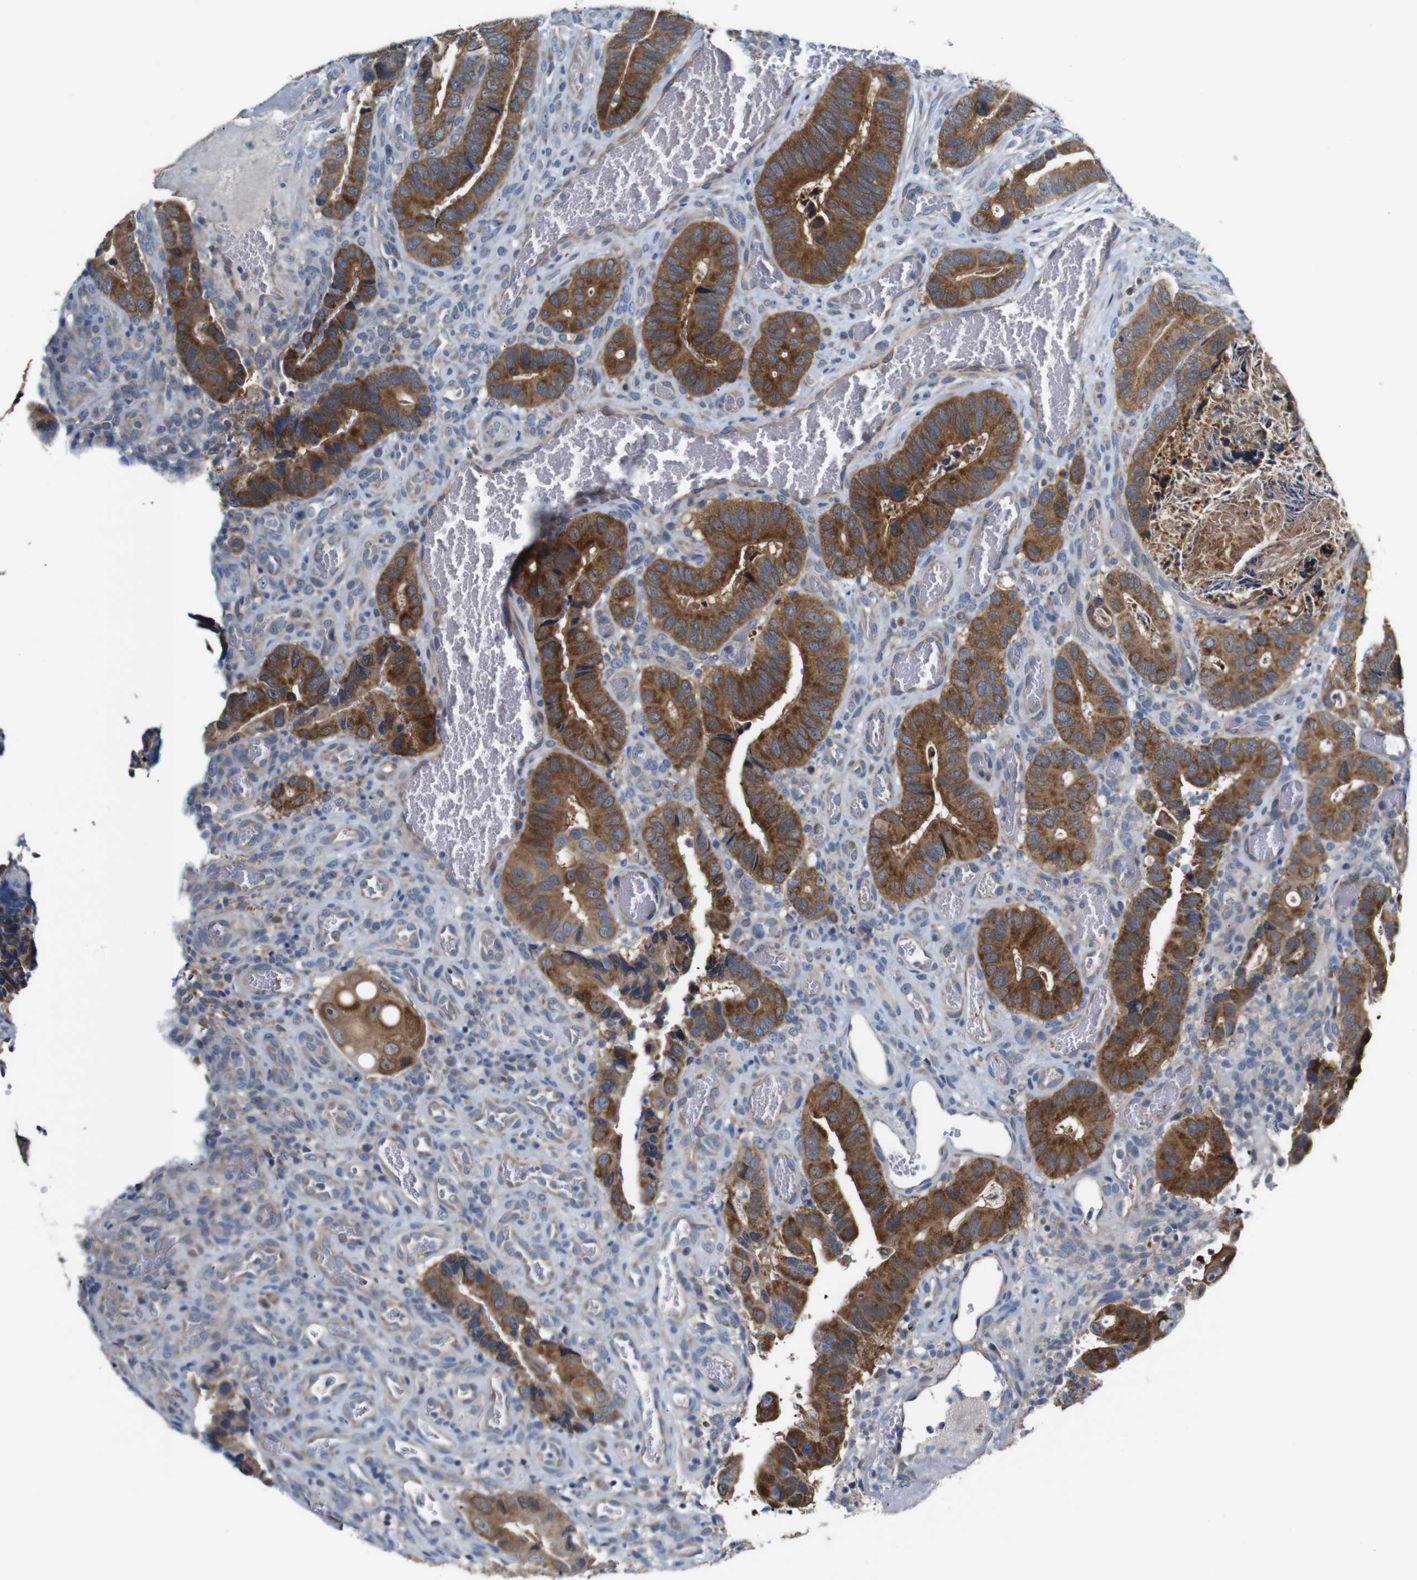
{"staining": {"intensity": "strong", "quantity": ">75%", "location": "cytoplasmic/membranous"}, "tissue": "colorectal cancer", "cell_type": "Tumor cells", "image_type": "cancer", "snomed": [{"axis": "morphology", "description": "Adenocarcinoma, NOS"}, {"axis": "topography", "description": "Colon"}], "caption": "Colorectal cancer (adenocarcinoma) tissue shows strong cytoplasmic/membranous staining in about >75% of tumor cells, visualized by immunohistochemistry.", "gene": "TBC1D32", "patient": {"sex": "male", "age": 72}}